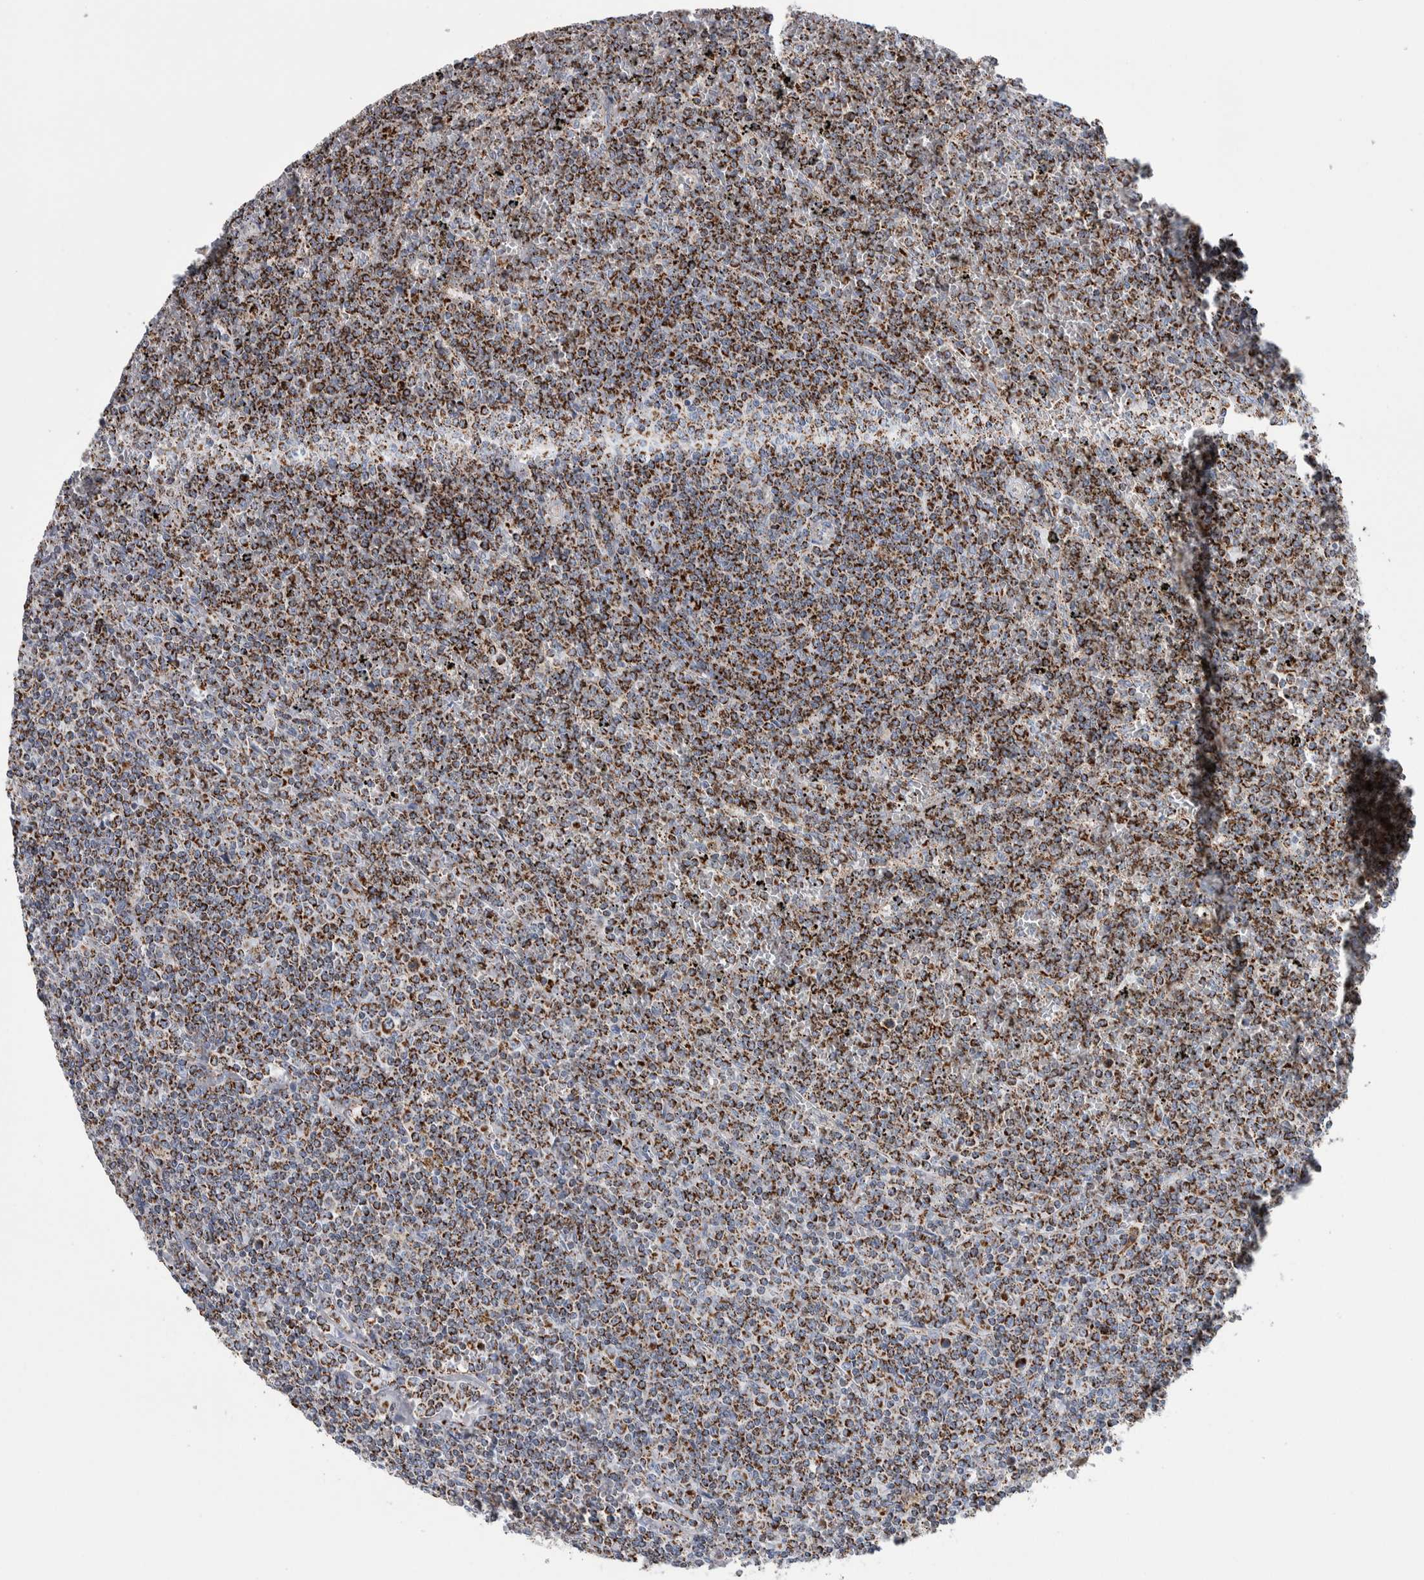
{"staining": {"intensity": "moderate", "quantity": ">75%", "location": "cytoplasmic/membranous"}, "tissue": "lymphoma", "cell_type": "Tumor cells", "image_type": "cancer", "snomed": [{"axis": "morphology", "description": "Malignant lymphoma, non-Hodgkin's type, Low grade"}, {"axis": "topography", "description": "Spleen"}], "caption": "The histopathology image shows immunohistochemical staining of lymphoma. There is moderate cytoplasmic/membranous staining is appreciated in about >75% of tumor cells.", "gene": "ETFA", "patient": {"sex": "female", "age": 19}}